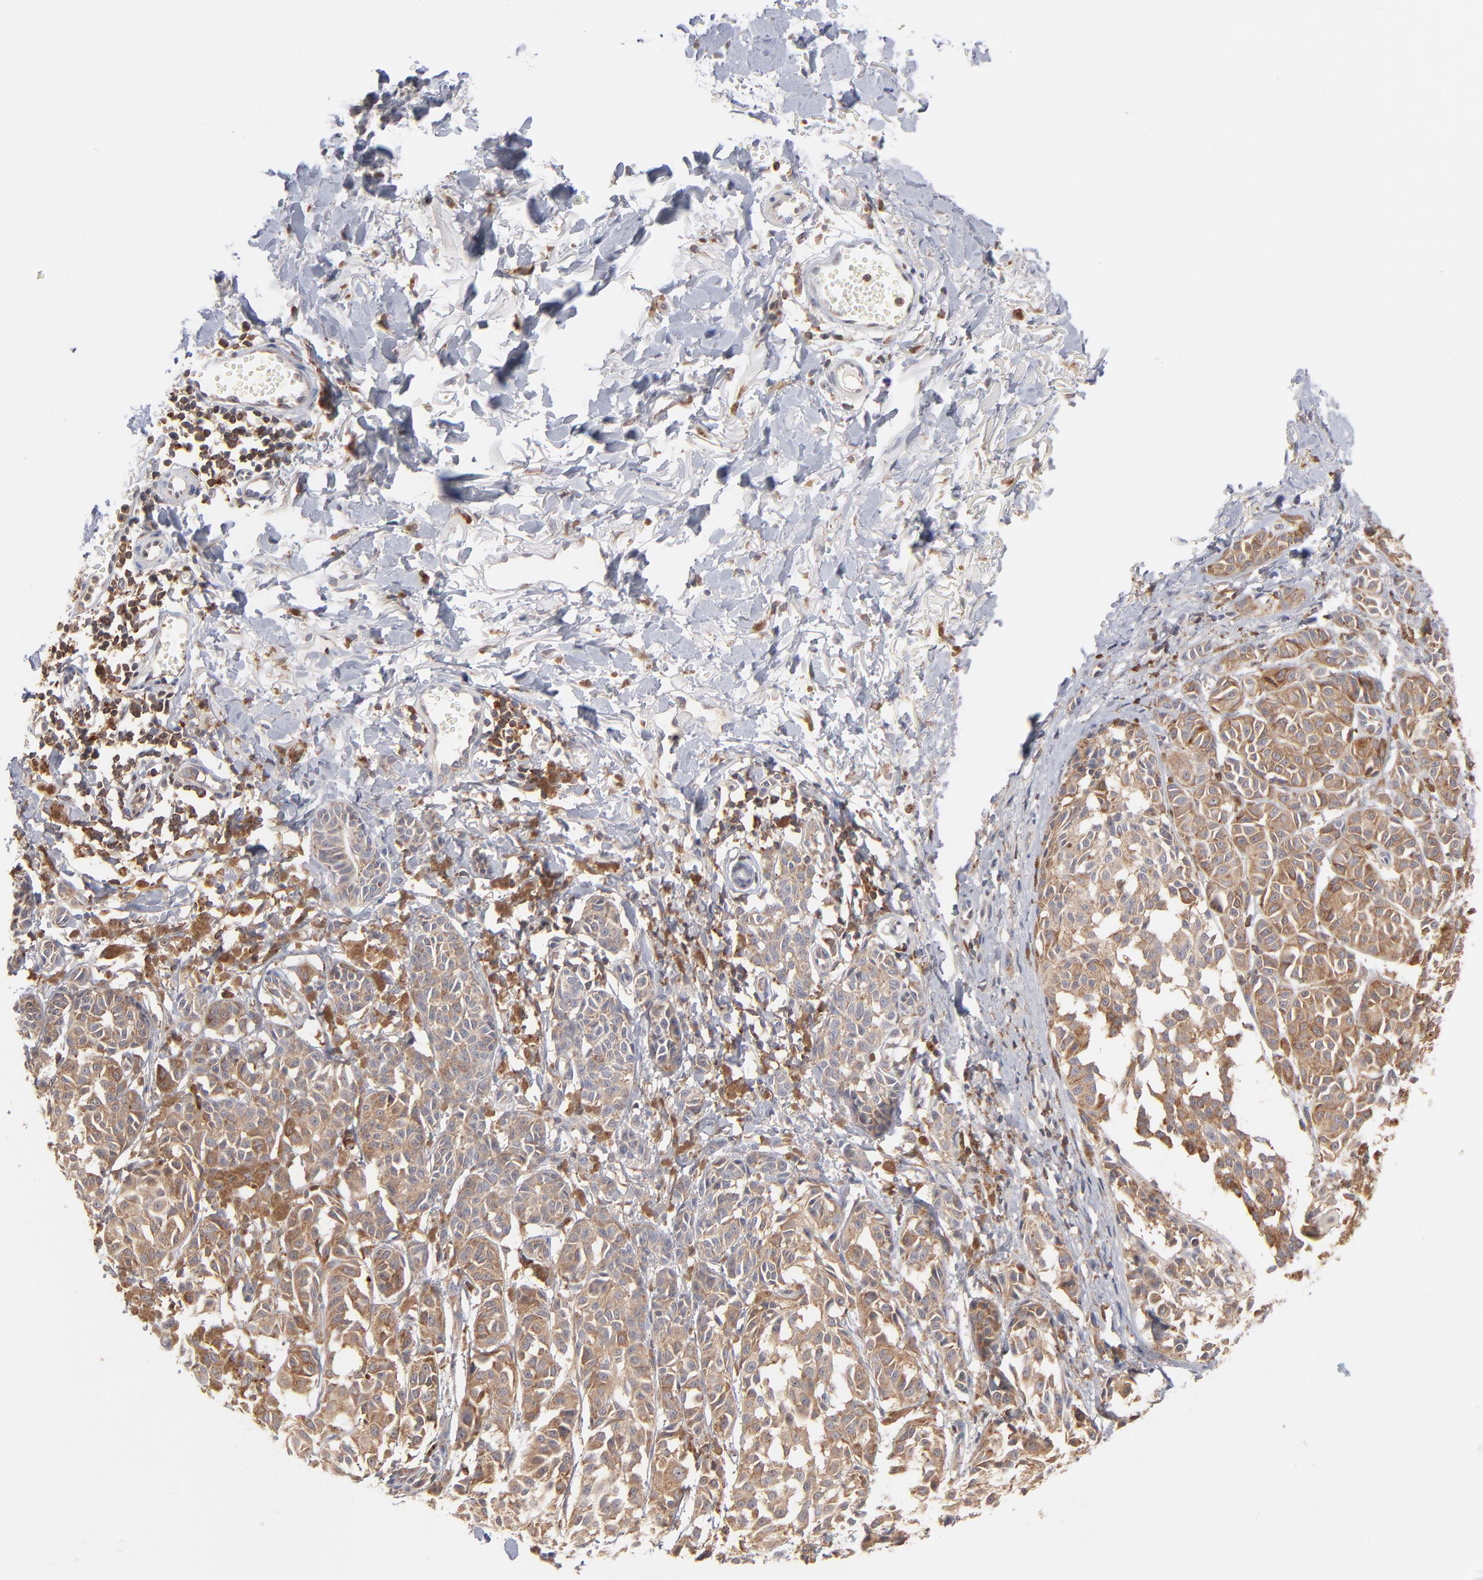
{"staining": {"intensity": "weak", "quantity": ">75%", "location": "cytoplasmic/membranous"}, "tissue": "melanoma", "cell_type": "Tumor cells", "image_type": "cancer", "snomed": [{"axis": "morphology", "description": "Malignant melanoma, NOS"}, {"axis": "topography", "description": "Skin"}], "caption": "Tumor cells reveal low levels of weak cytoplasmic/membranous staining in about >75% of cells in human malignant melanoma.", "gene": "WIPF1", "patient": {"sex": "male", "age": 76}}